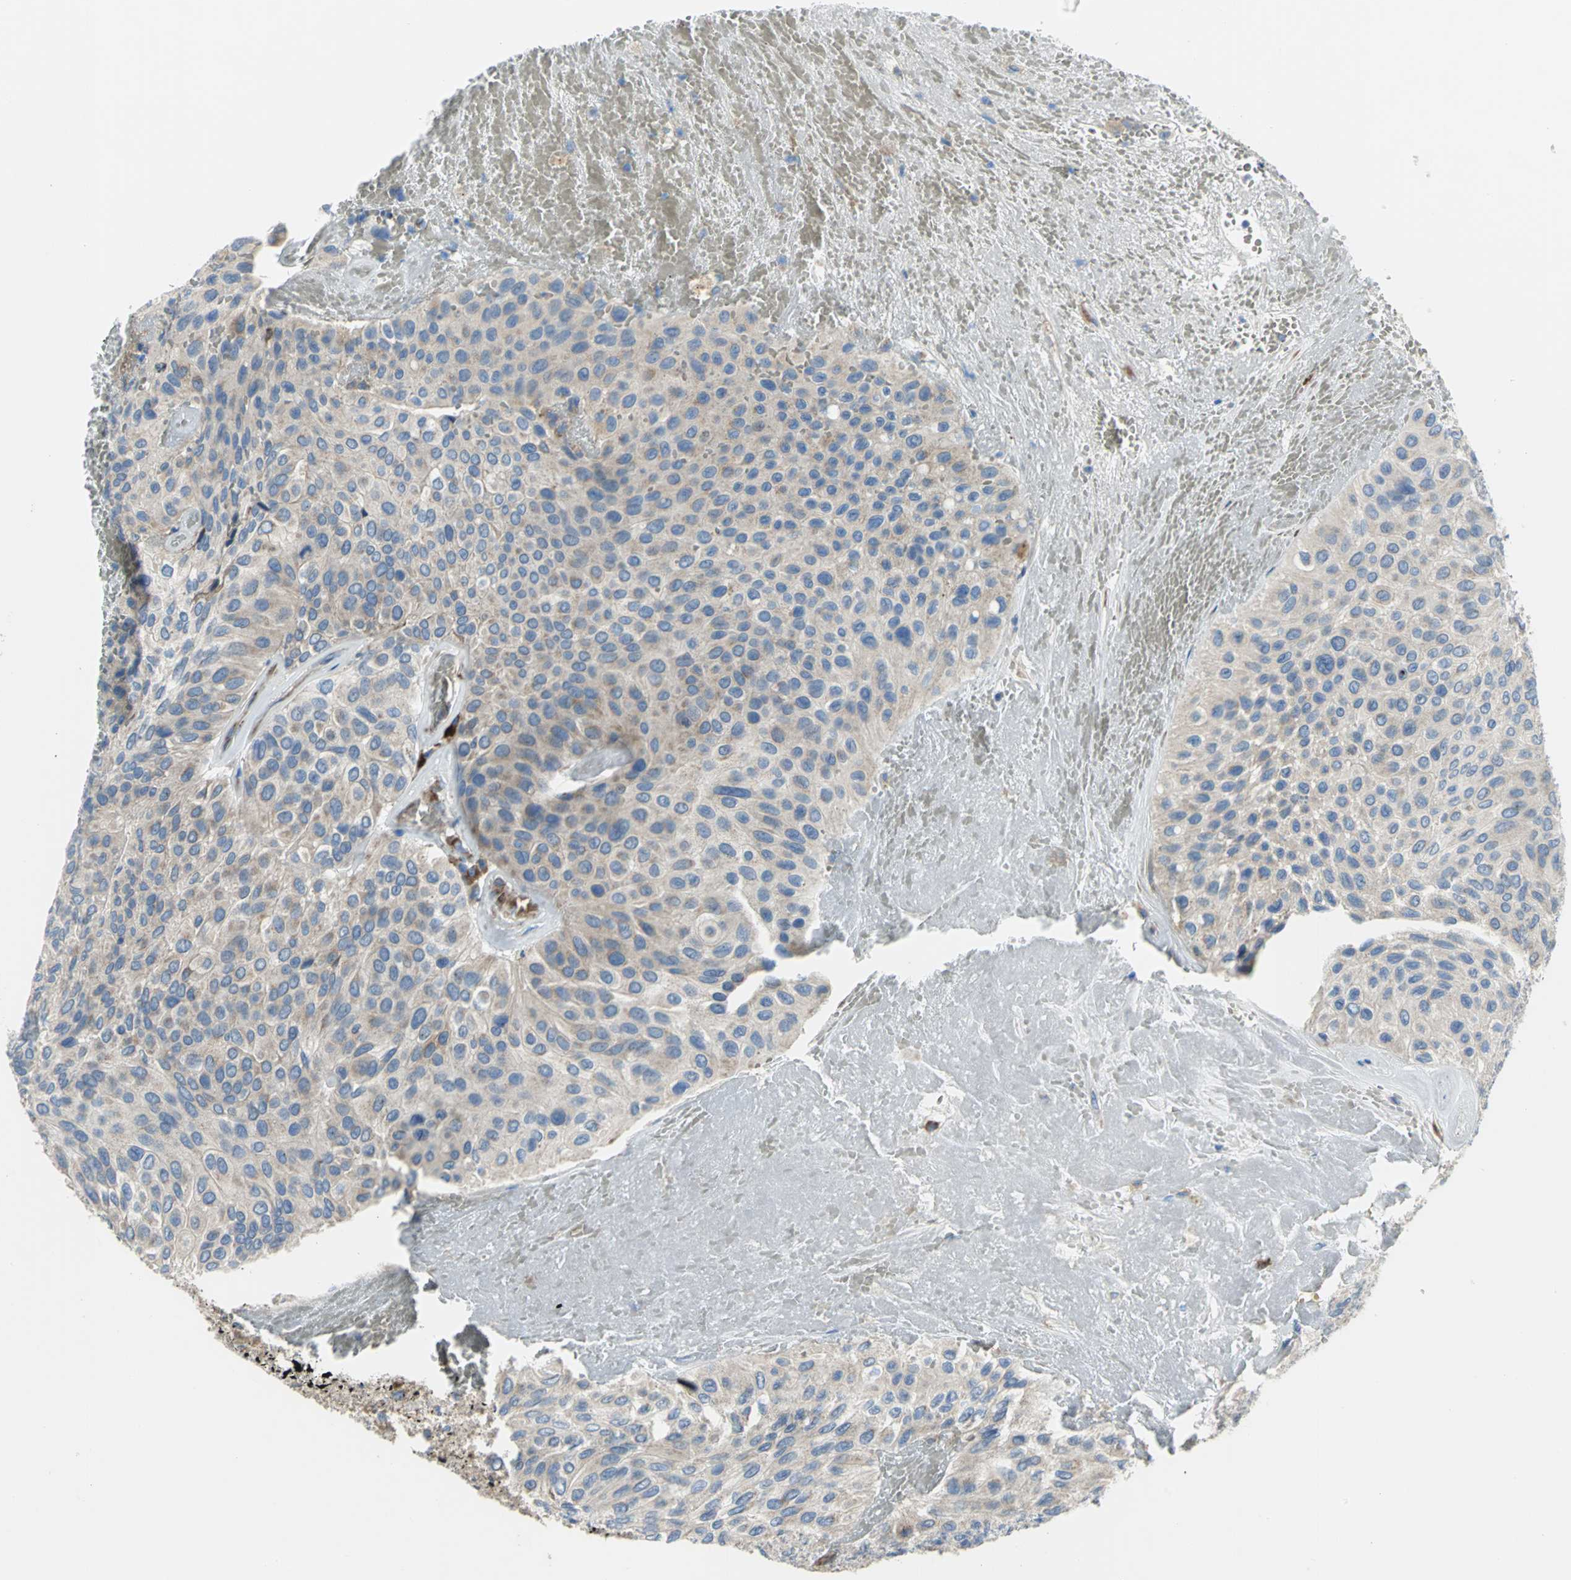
{"staining": {"intensity": "moderate", "quantity": ">75%", "location": "cytoplasmic/membranous"}, "tissue": "urothelial cancer", "cell_type": "Tumor cells", "image_type": "cancer", "snomed": [{"axis": "morphology", "description": "Urothelial carcinoma, High grade"}, {"axis": "topography", "description": "Urinary bladder"}], "caption": "Immunohistochemistry staining of high-grade urothelial carcinoma, which shows medium levels of moderate cytoplasmic/membranous expression in about >75% of tumor cells indicating moderate cytoplasmic/membranous protein expression. The staining was performed using DAB (3,3'-diaminobenzidine) (brown) for protein detection and nuclei were counterstained in hematoxylin (blue).", "gene": "TULP4", "patient": {"sex": "male", "age": 66}}